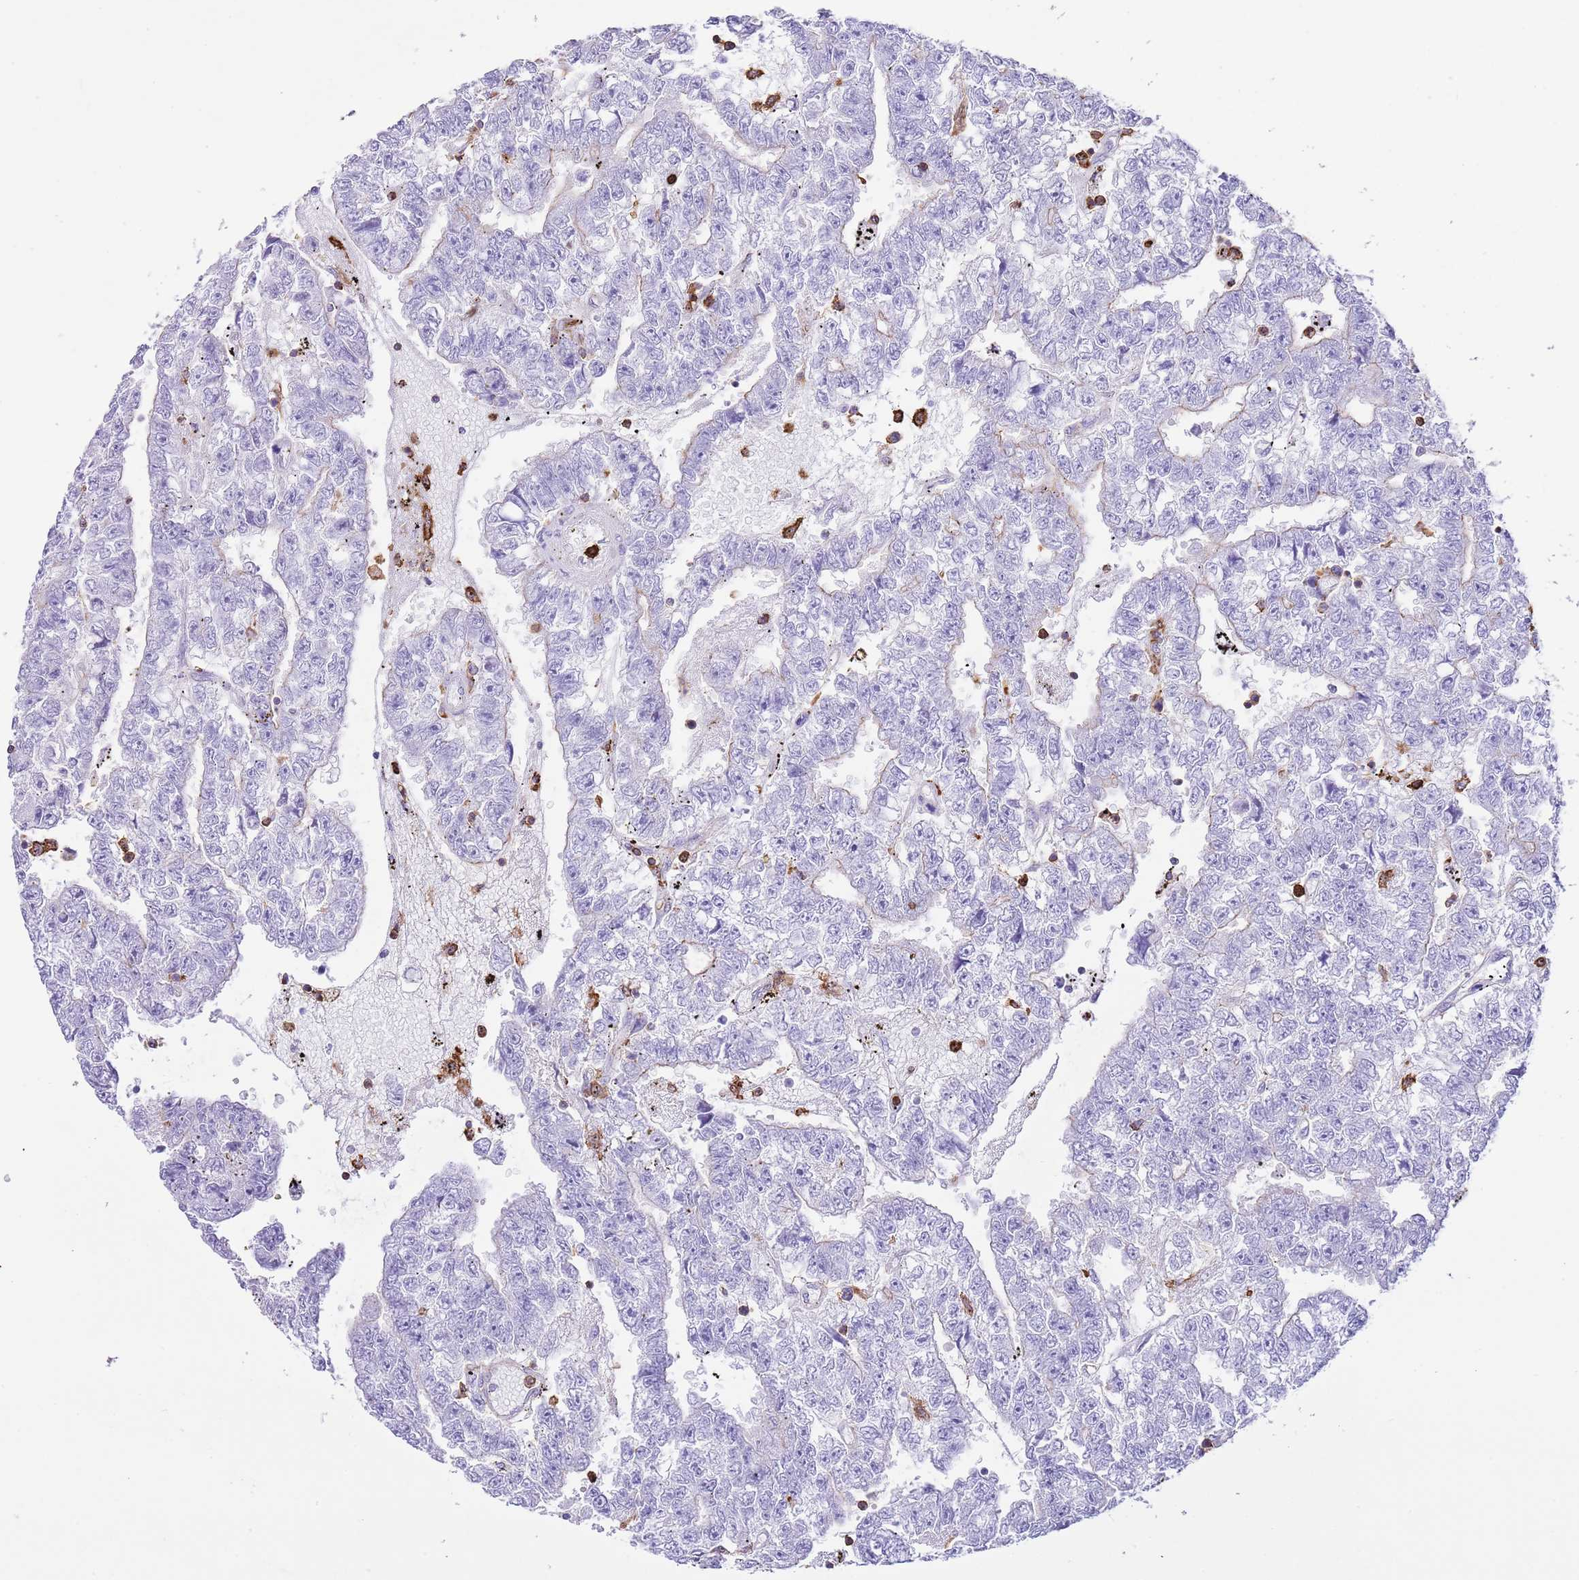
{"staining": {"intensity": "negative", "quantity": "none", "location": "none"}, "tissue": "testis cancer", "cell_type": "Tumor cells", "image_type": "cancer", "snomed": [{"axis": "morphology", "description": "Carcinoma, Embryonal, NOS"}, {"axis": "topography", "description": "Testis"}], "caption": "This is a histopathology image of immunohistochemistry (IHC) staining of testis cancer, which shows no positivity in tumor cells.", "gene": "EFHD2", "patient": {"sex": "male", "age": 25}}